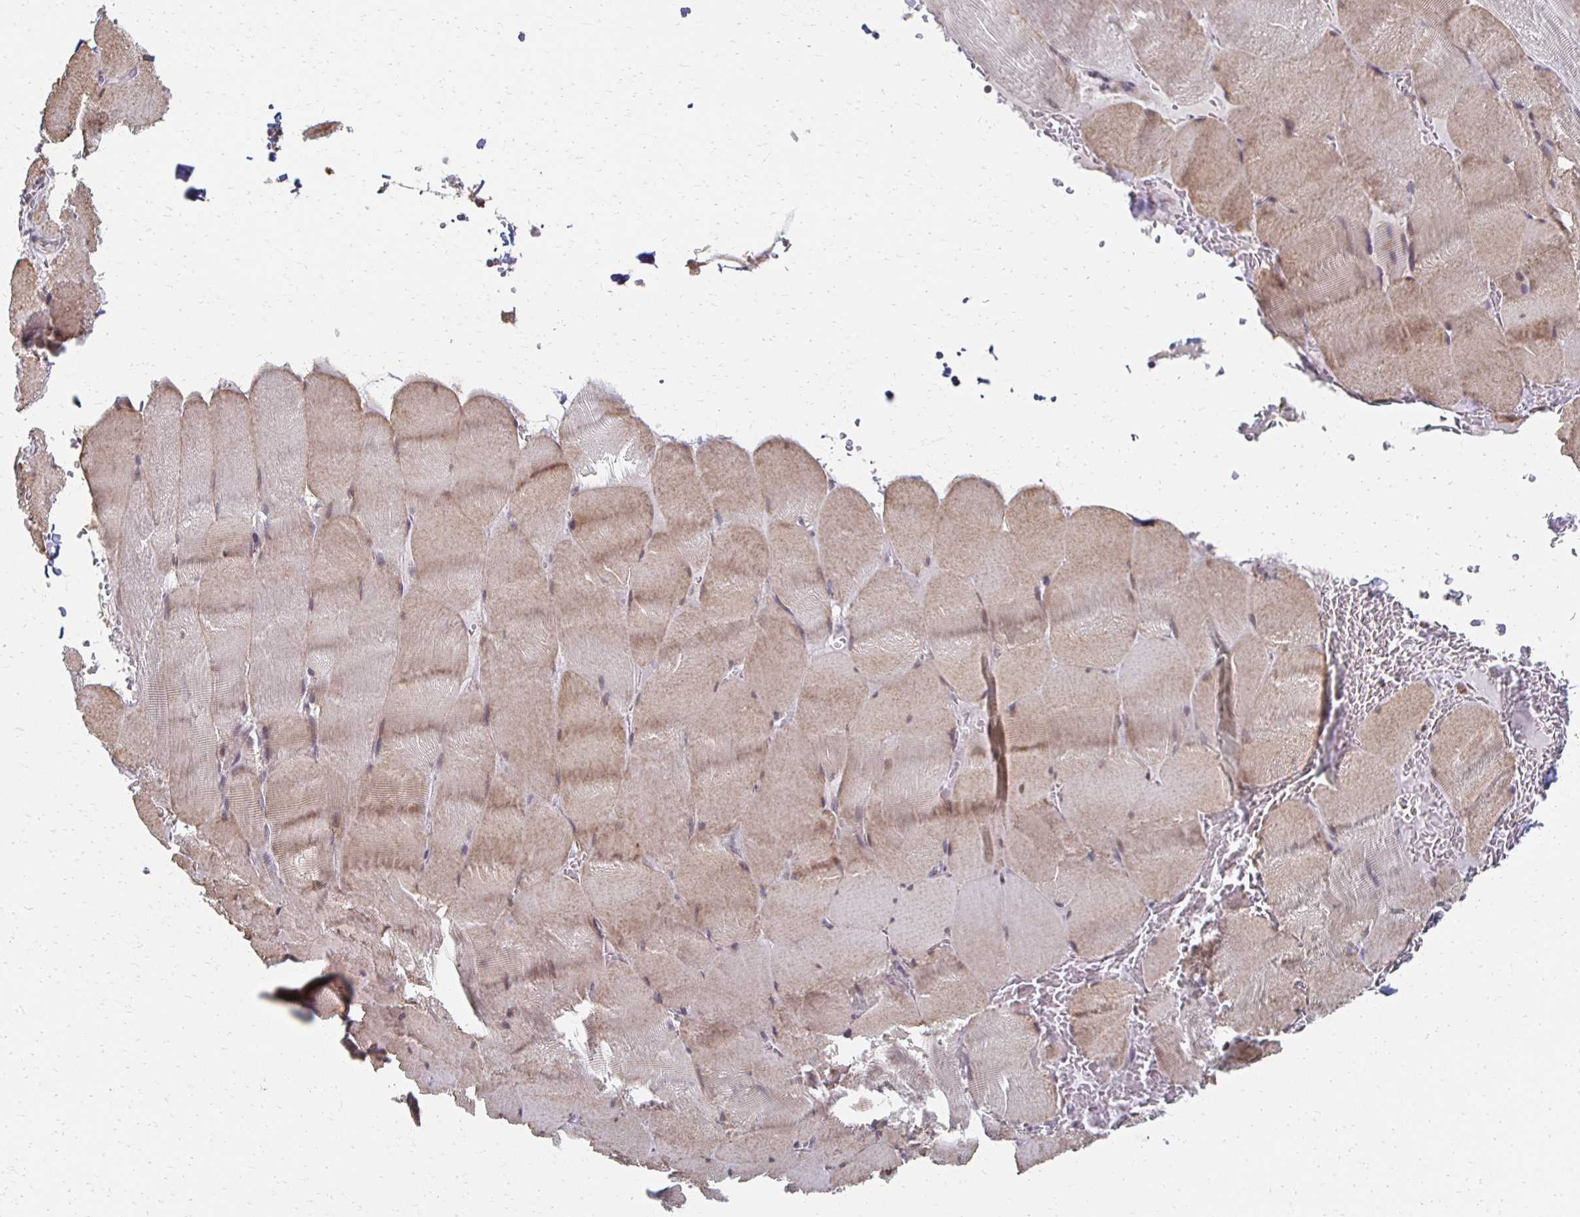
{"staining": {"intensity": "moderate", "quantity": "25%-75%", "location": "cytoplasmic/membranous"}, "tissue": "skeletal muscle", "cell_type": "Myocytes", "image_type": "normal", "snomed": [{"axis": "morphology", "description": "Normal tissue, NOS"}, {"axis": "topography", "description": "Skeletal muscle"}, {"axis": "topography", "description": "Head-Neck"}], "caption": "A medium amount of moderate cytoplasmic/membranous expression is appreciated in about 25%-75% of myocytes in normal skeletal muscle.", "gene": "DAB1", "patient": {"sex": "male", "age": 66}}